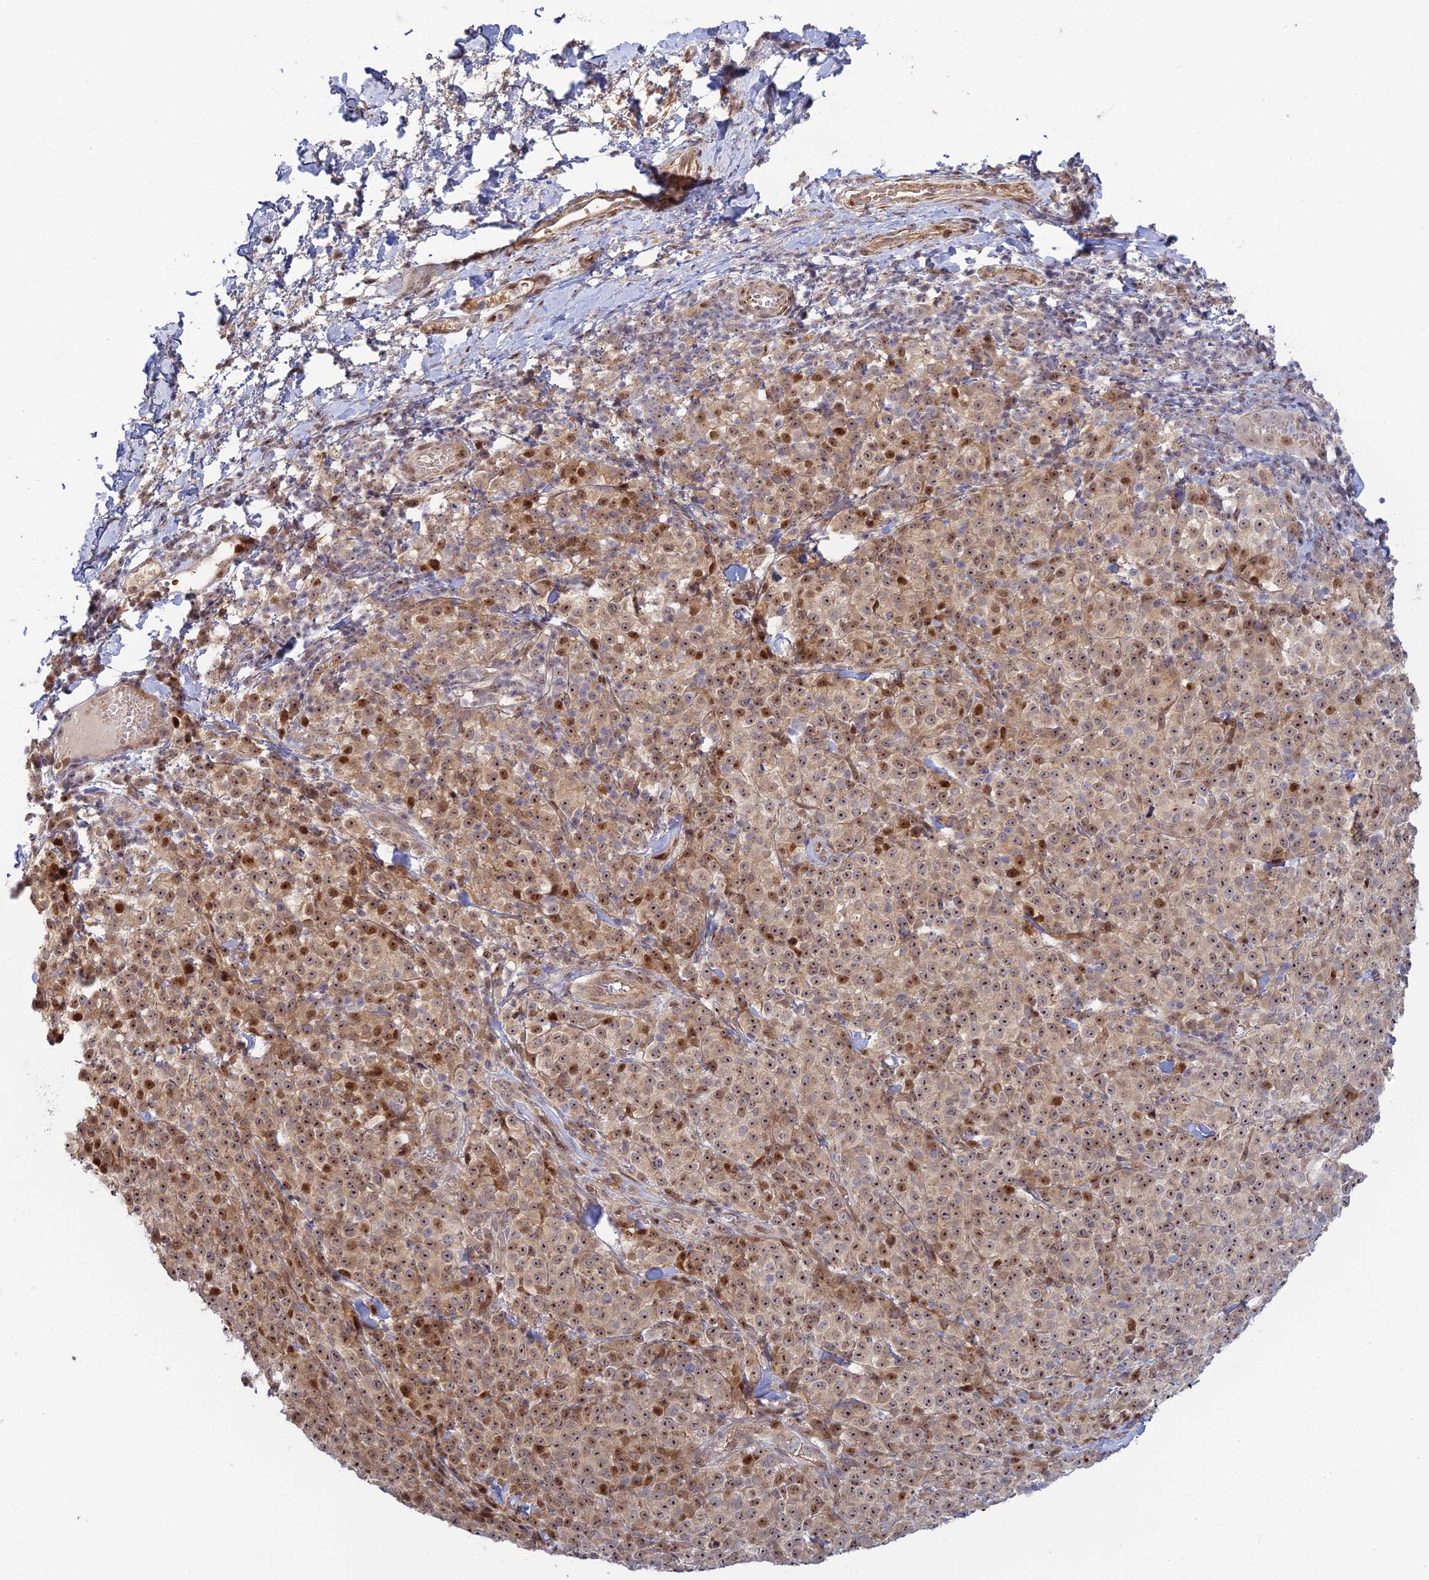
{"staining": {"intensity": "moderate", "quantity": ">75%", "location": "cytoplasmic/membranous,nuclear"}, "tissue": "melanoma", "cell_type": "Tumor cells", "image_type": "cancer", "snomed": [{"axis": "morphology", "description": "Normal tissue, NOS"}, {"axis": "morphology", "description": "Malignant melanoma, NOS"}, {"axis": "topography", "description": "Skin"}], "caption": "High-power microscopy captured an immunohistochemistry image of malignant melanoma, revealing moderate cytoplasmic/membranous and nuclear staining in approximately >75% of tumor cells. The staining was performed using DAB (3,3'-diaminobenzidine) to visualize the protein expression in brown, while the nuclei were stained in blue with hematoxylin (Magnification: 20x).", "gene": "UFSP2", "patient": {"sex": "female", "age": 34}}